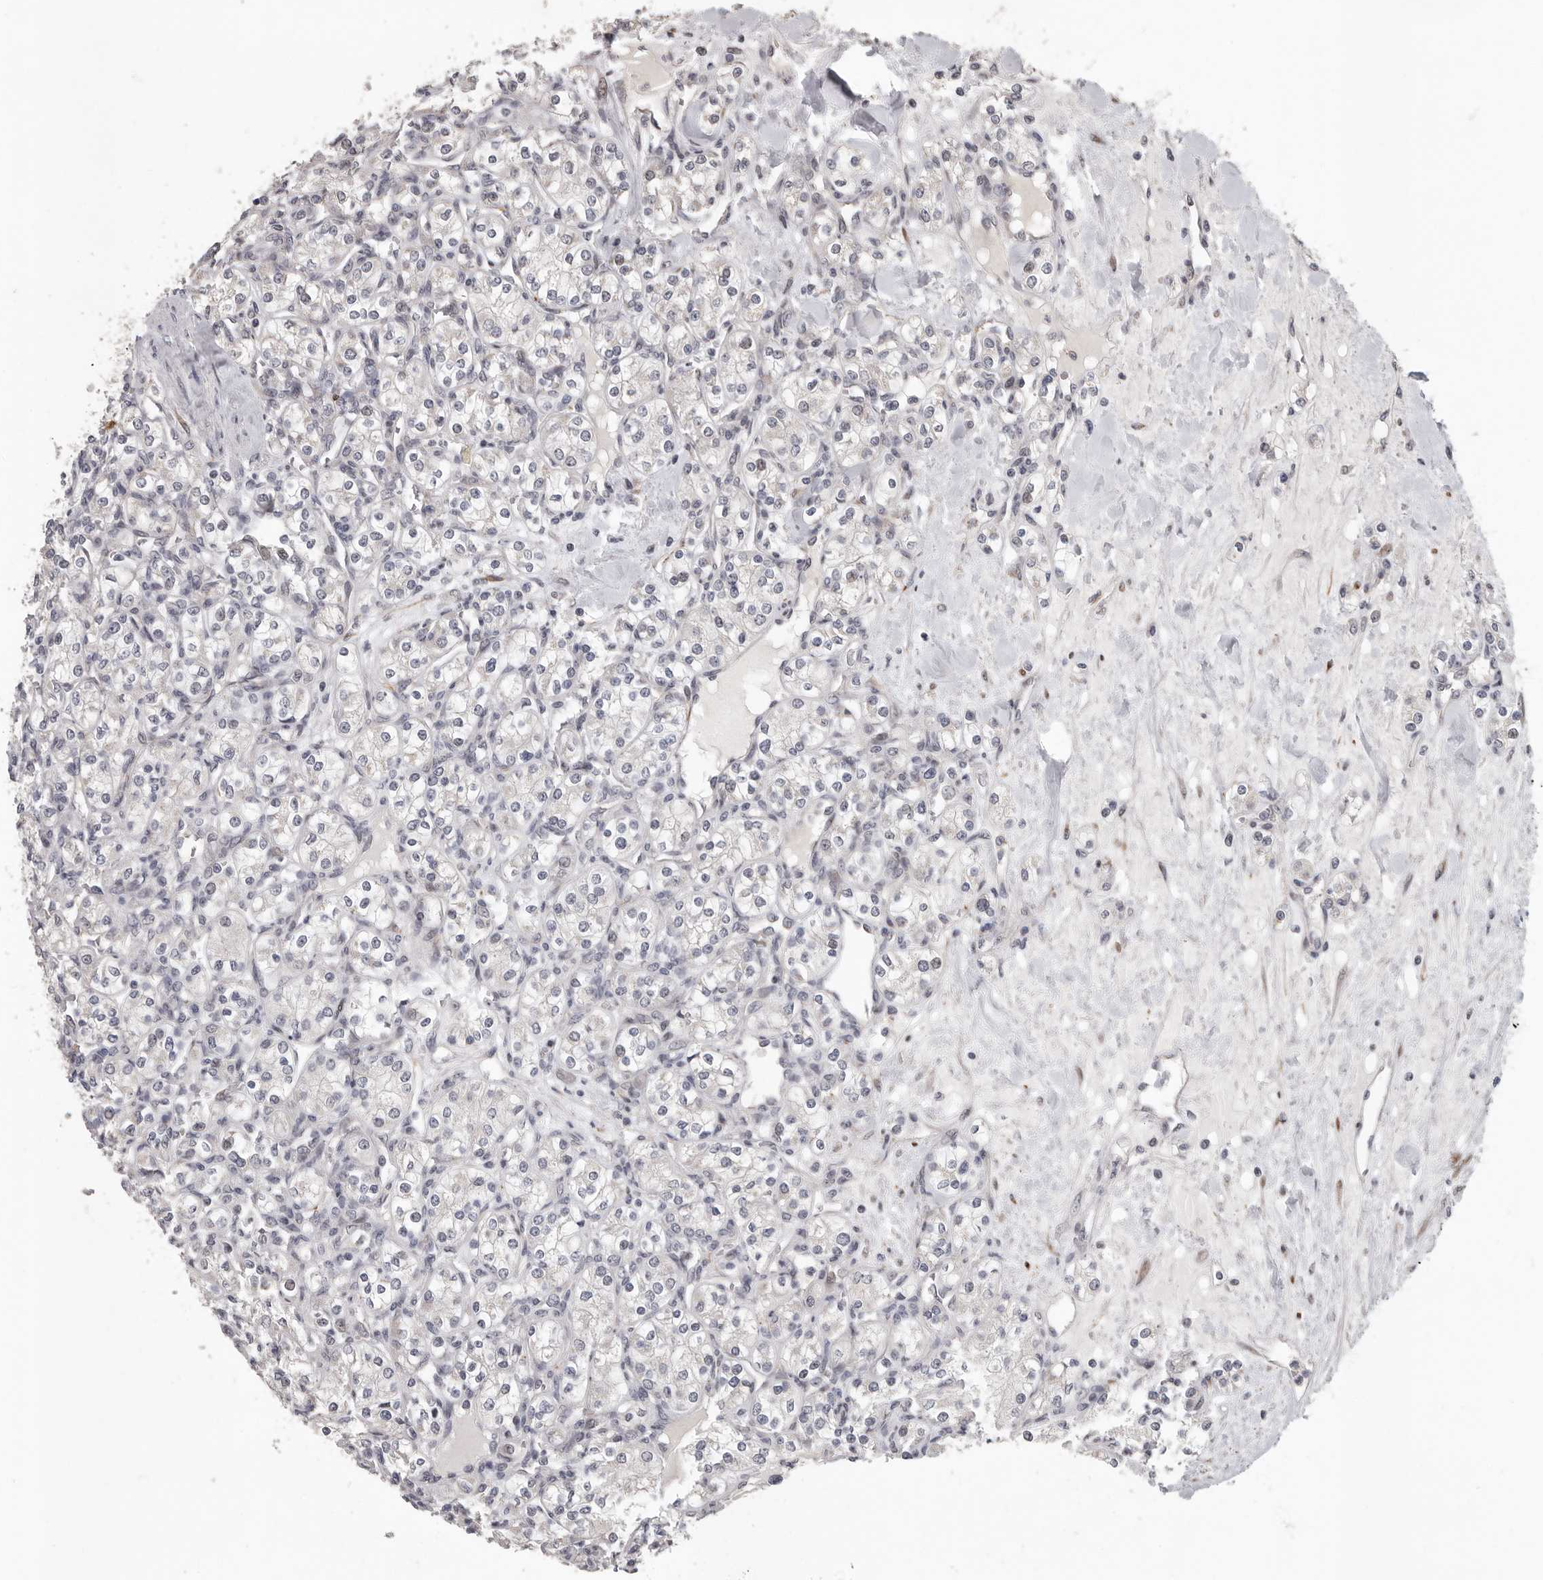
{"staining": {"intensity": "negative", "quantity": "none", "location": "none"}, "tissue": "renal cancer", "cell_type": "Tumor cells", "image_type": "cancer", "snomed": [{"axis": "morphology", "description": "Adenocarcinoma, NOS"}, {"axis": "topography", "description": "Kidney"}], "caption": "The histopathology image displays no significant expression in tumor cells of adenocarcinoma (renal). Brightfield microscopy of immunohistochemistry stained with DAB (3,3'-diaminobenzidine) (brown) and hematoxylin (blue), captured at high magnification.", "gene": "RALGPS2", "patient": {"sex": "male", "age": 77}}